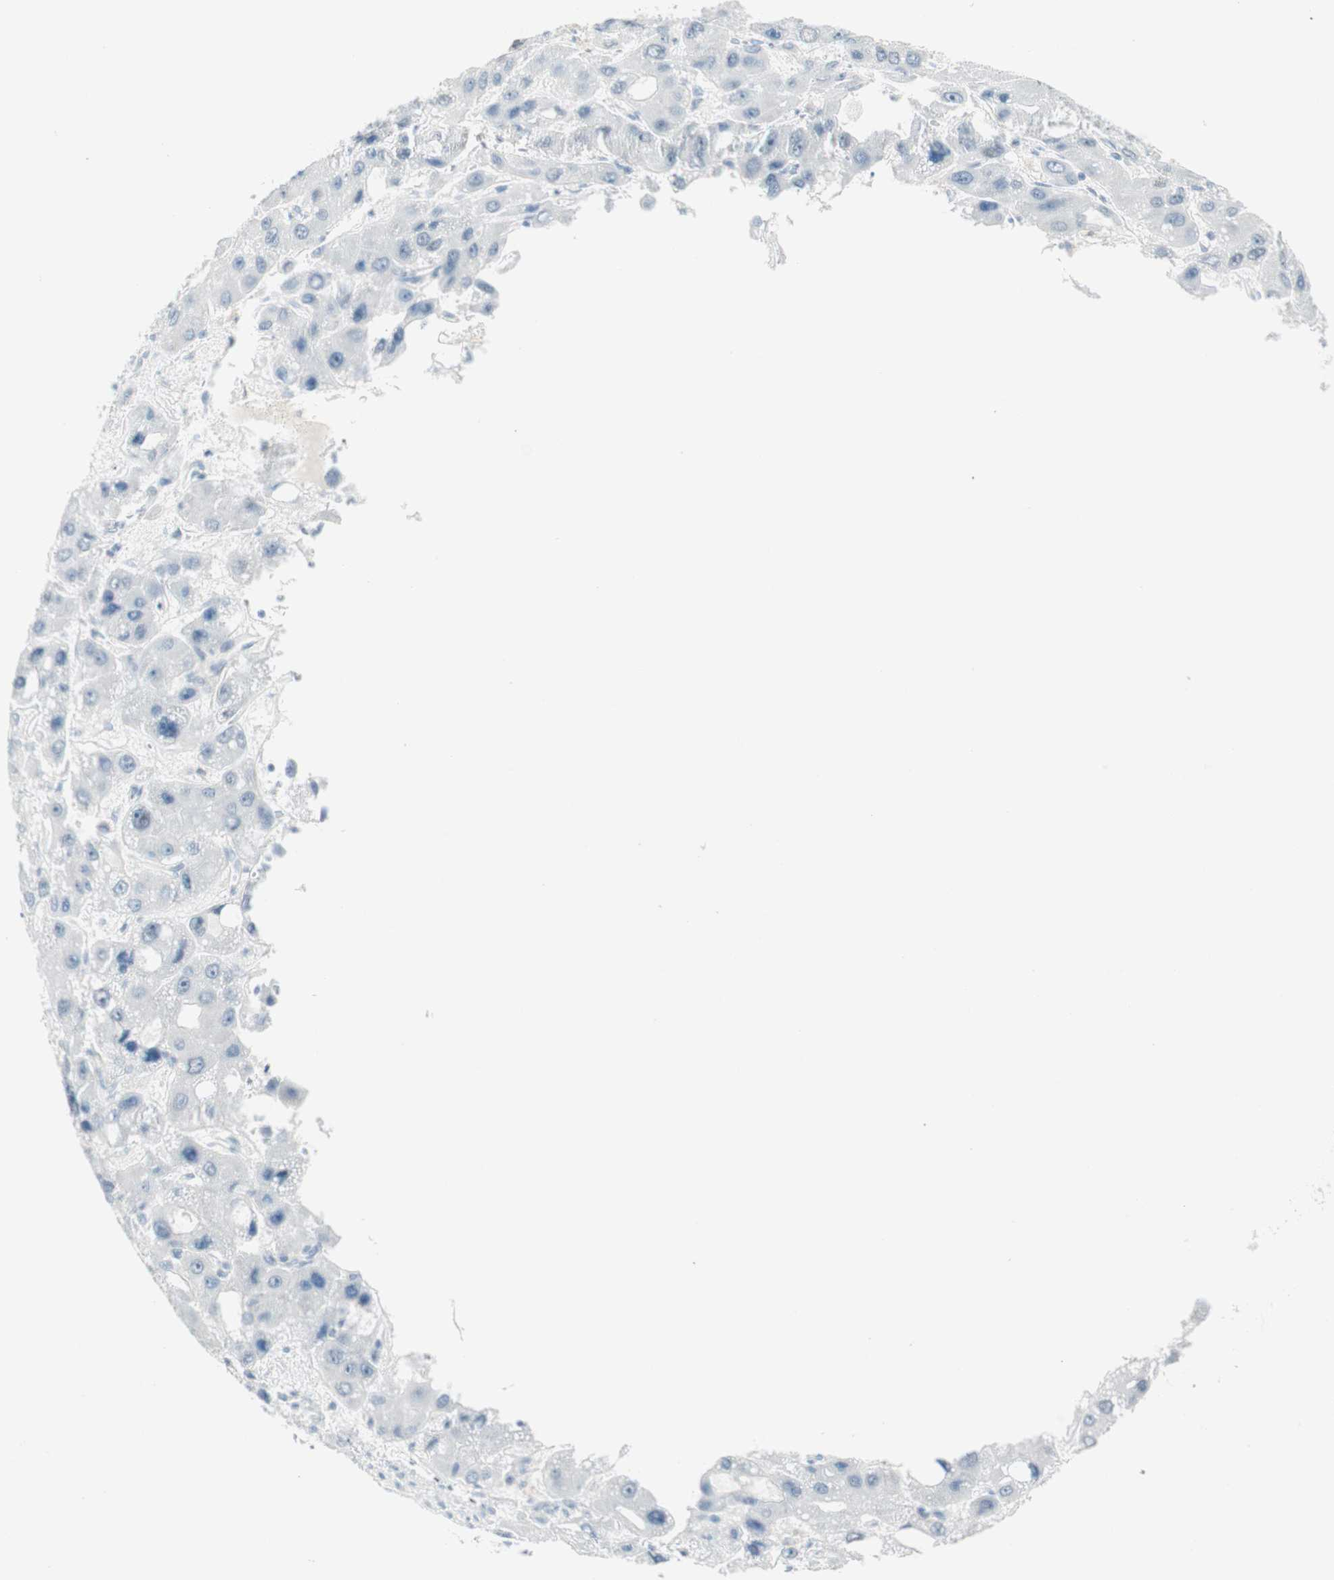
{"staining": {"intensity": "negative", "quantity": "none", "location": "none"}, "tissue": "liver cancer", "cell_type": "Tumor cells", "image_type": "cancer", "snomed": [{"axis": "morphology", "description": "Carcinoma, Hepatocellular, NOS"}, {"axis": "topography", "description": "Liver"}], "caption": "Liver cancer (hepatocellular carcinoma) stained for a protein using immunohistochemistry exhibits no staining tumor cells.", "gene": "MLLT10", "patient": {"sex": "male", "age": 55}}